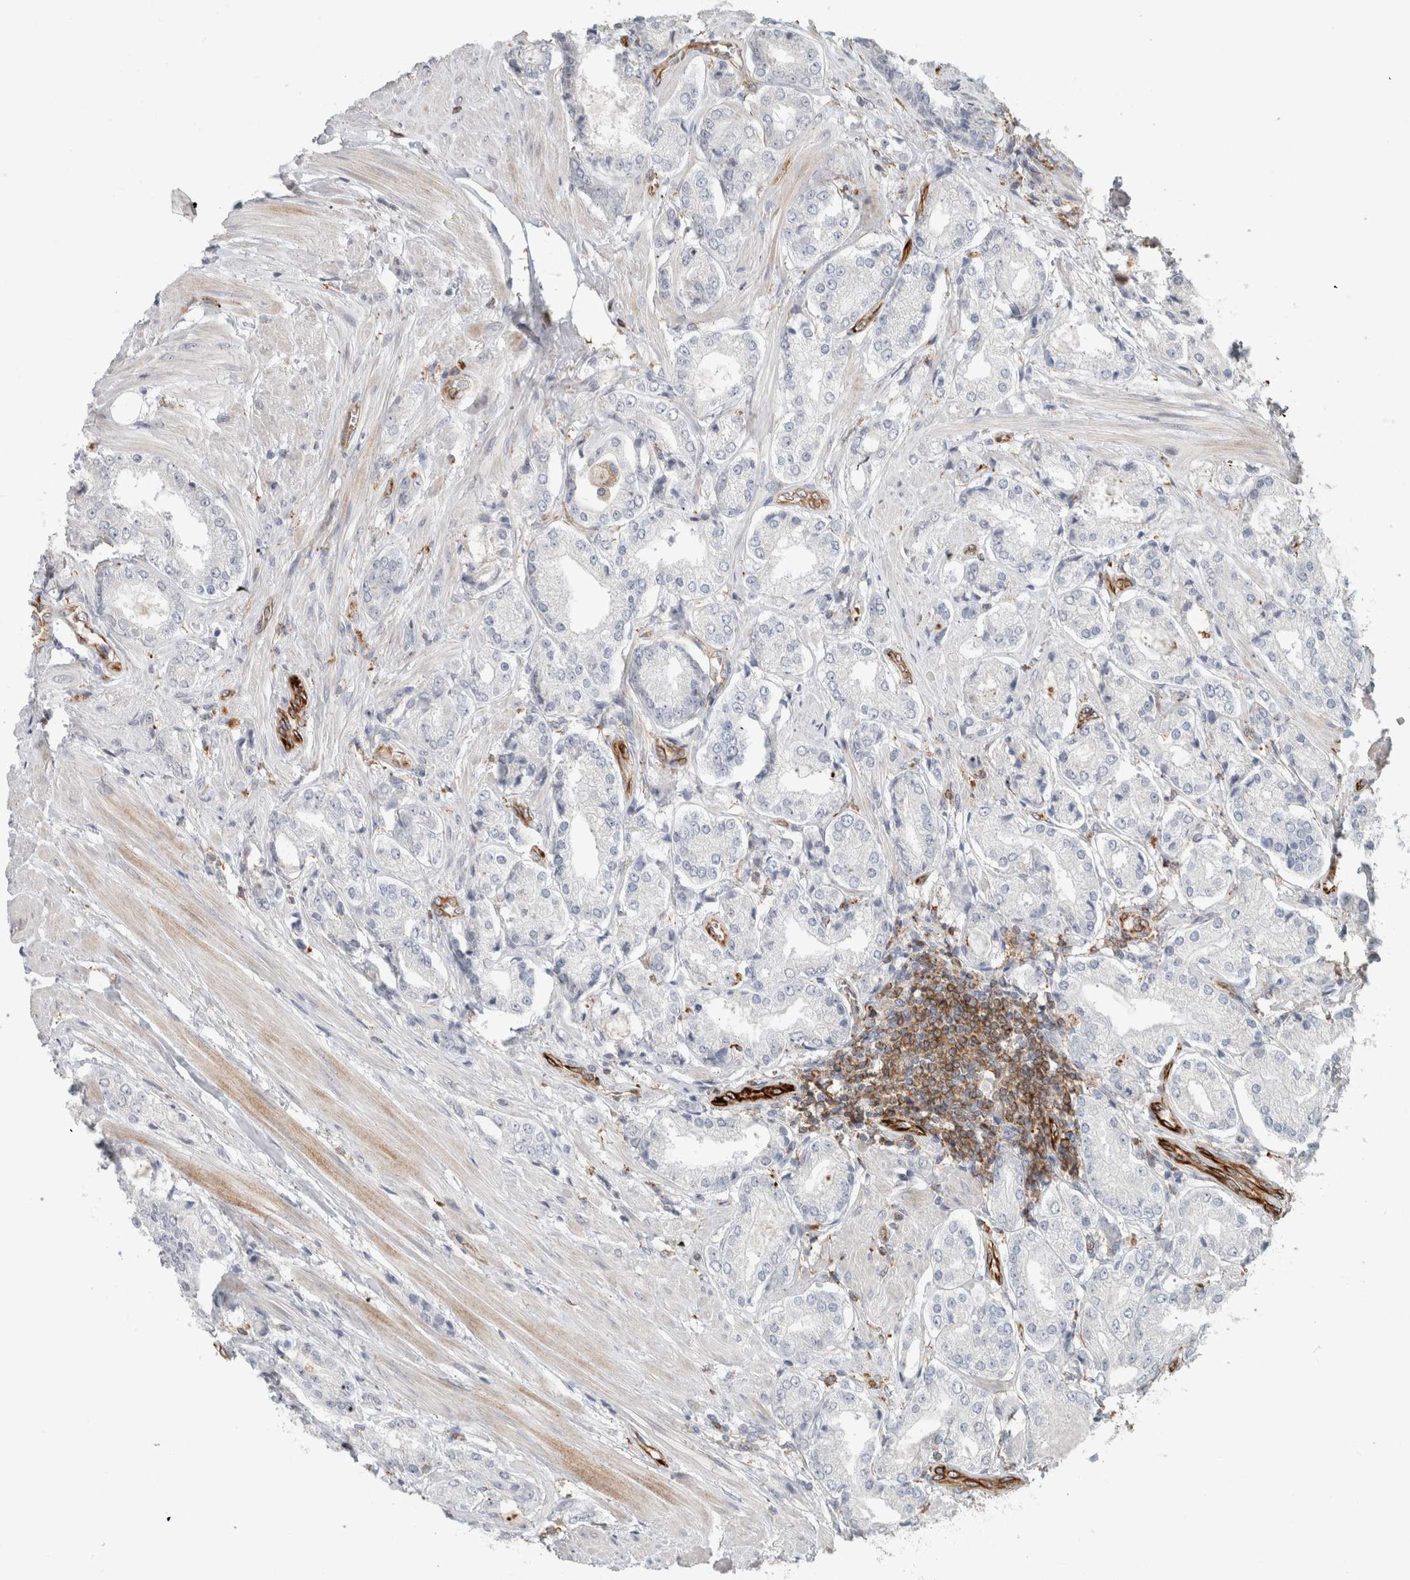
{"staining": {"intensity": "negative", "quantity": "none", "location": "none"}, "tissue": "prostate cancer", "cell_type": "Tumor cells", "image_type": "cancer", "snomed": [{"axis": "morphology", "description": "Adenocarcinoma, Low grade"}, {"axis": "topography", "description": "Prostate"}], "caption": "Tumor cells are negative for brown protein staining in prostate cancer (low-grade adenocarcinoma).", "gene": "LY86", "patient": {"sex": "male", "age": 62}}